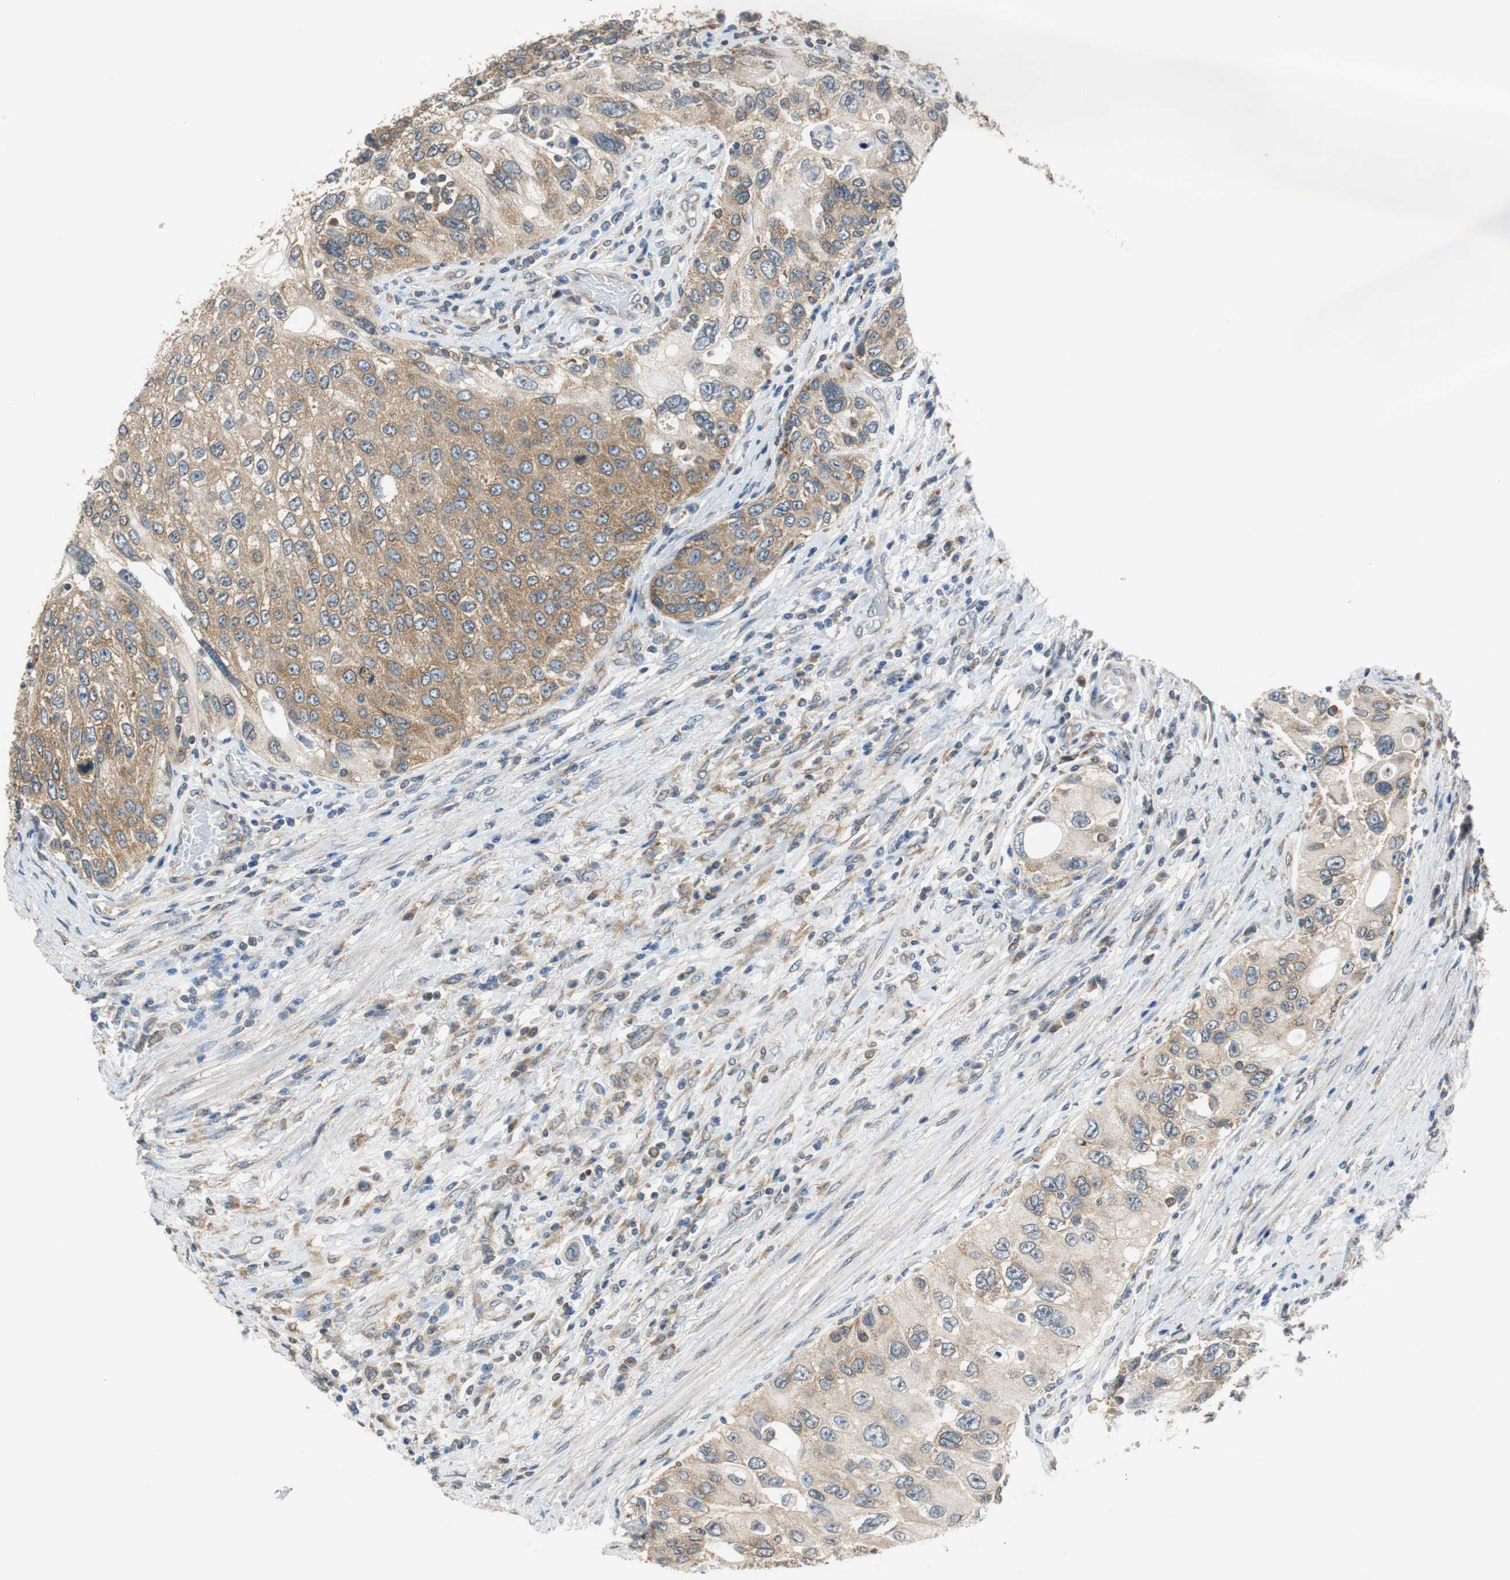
{"staining": {"intensity": "moderate", "quantity": ">75%", "location": "cytoplasmic/membranous"}, "tissue": "urothelial cancer", "cell_type": "Tumor cells", "image_type": "cancer", "snomed": [{"axis": "morphology", "description": "Urothelial carcinoma, High grade"}, {"axis": "topography", "description": "Urinary bladder"}], "caption": "Immunohistochemical staining of high-grade urothelial carcinoma demonstrates medium levels of moderate cytoplasmic/membranous protein staining in approximately >75% of tumor cells. (brown staining indicates protein expression, while blue staining denotes nuclei).", "gene": "CNOT3", "patient": {"sex": "female", "age": 56}}